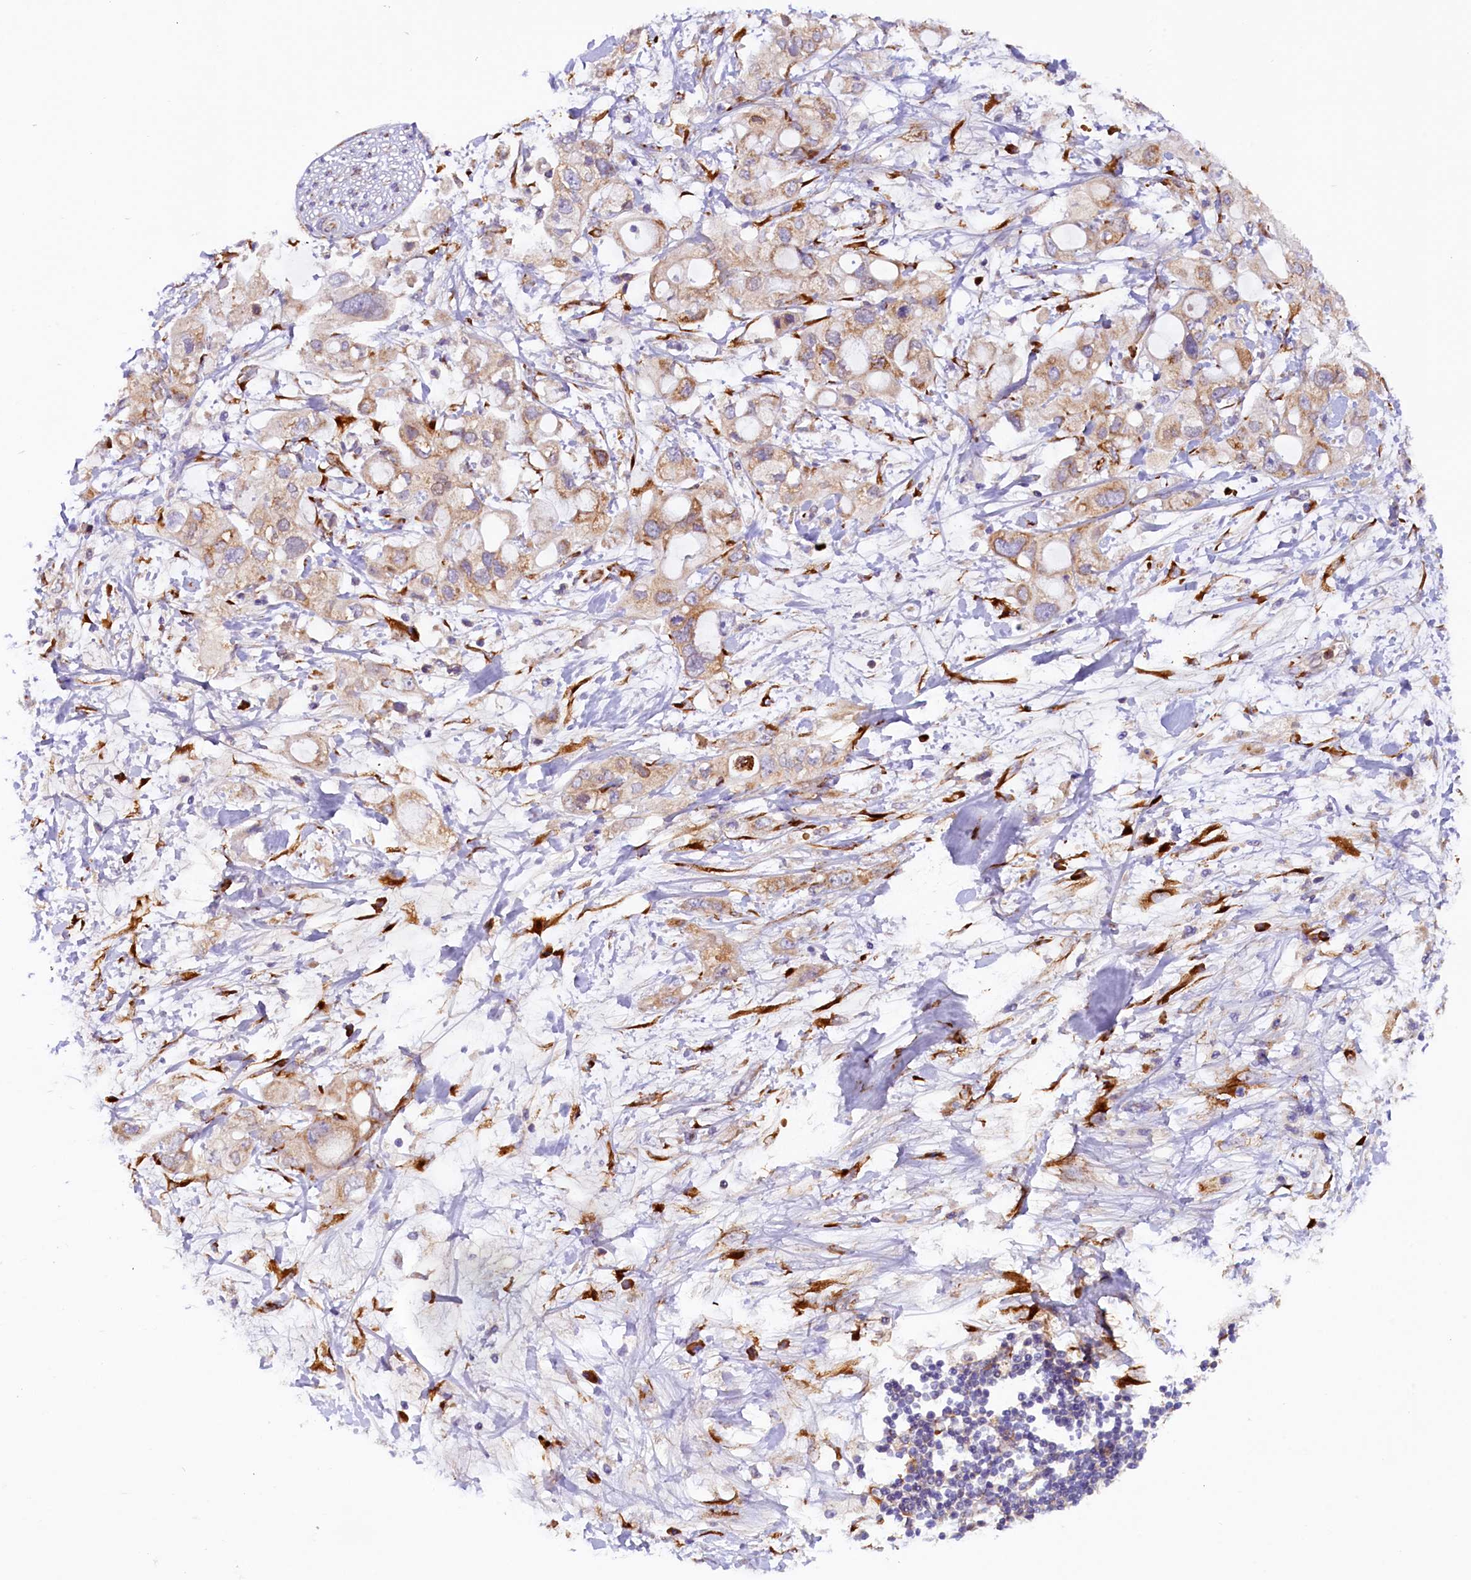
{"staining": {"intensity": "weak", "quantity": ">75%", "location": "cytoplasmic/membranous"}, "tissue": "pancreatic cancer", "cell_type": "Tumor cells", "image_type": "cancer", "snomed": [{"axis": "morphology", "description": "Adenocarcinoma, NOS"}, {"axis": "topography", "description": "Pancreas"}], "caption": "Adenocarcinoma (pancreatic) stained with a protein marker displays weak staining in tumor cells.", "gene": "SSC5D", "patient": {"sex": "female", "age": 56}}